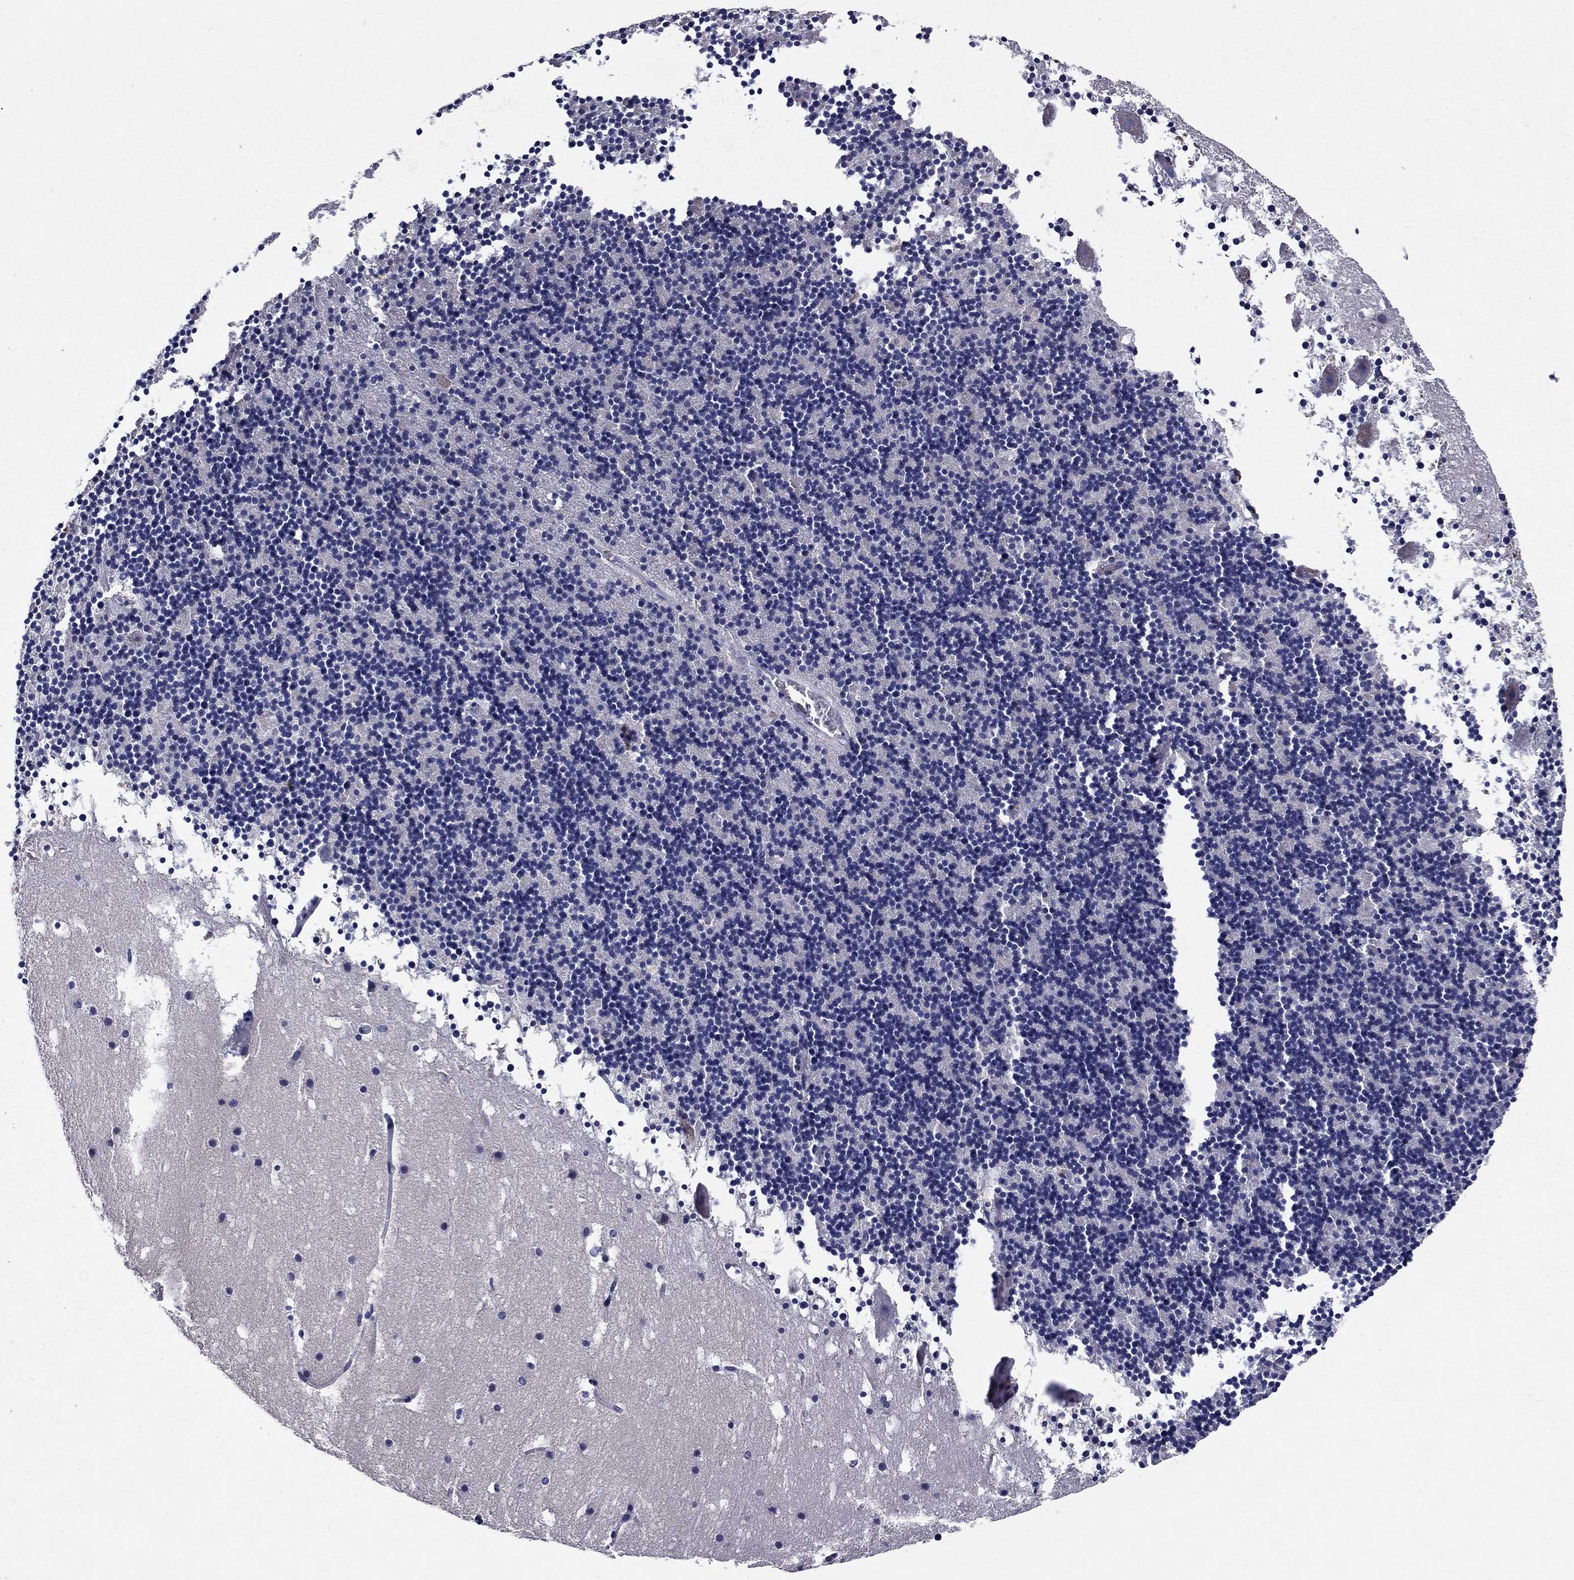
{"staining": {"intensity": "negative", "quantity": "none", "location": "none"}, "tissue": "cerebellum", "cell_type": "Cells in granular layer", "image_type": "normal", "snomed": [{"axis": "morphology", "description": "Normal tissue, NOS"}, {"axis": "topography", "description": "Cerebellum"}], "caption": "An image of cerebellum stained for a protein shows no brown staining in cells in granular layer. (Stains: DAB immunohistochemistry (IHC) with hematoxylin counter stain, Microscopy: brightfield microscopy at high magnification).", "gene": "SLC4A10", "patient": {"sex": "male", "age": 37}}